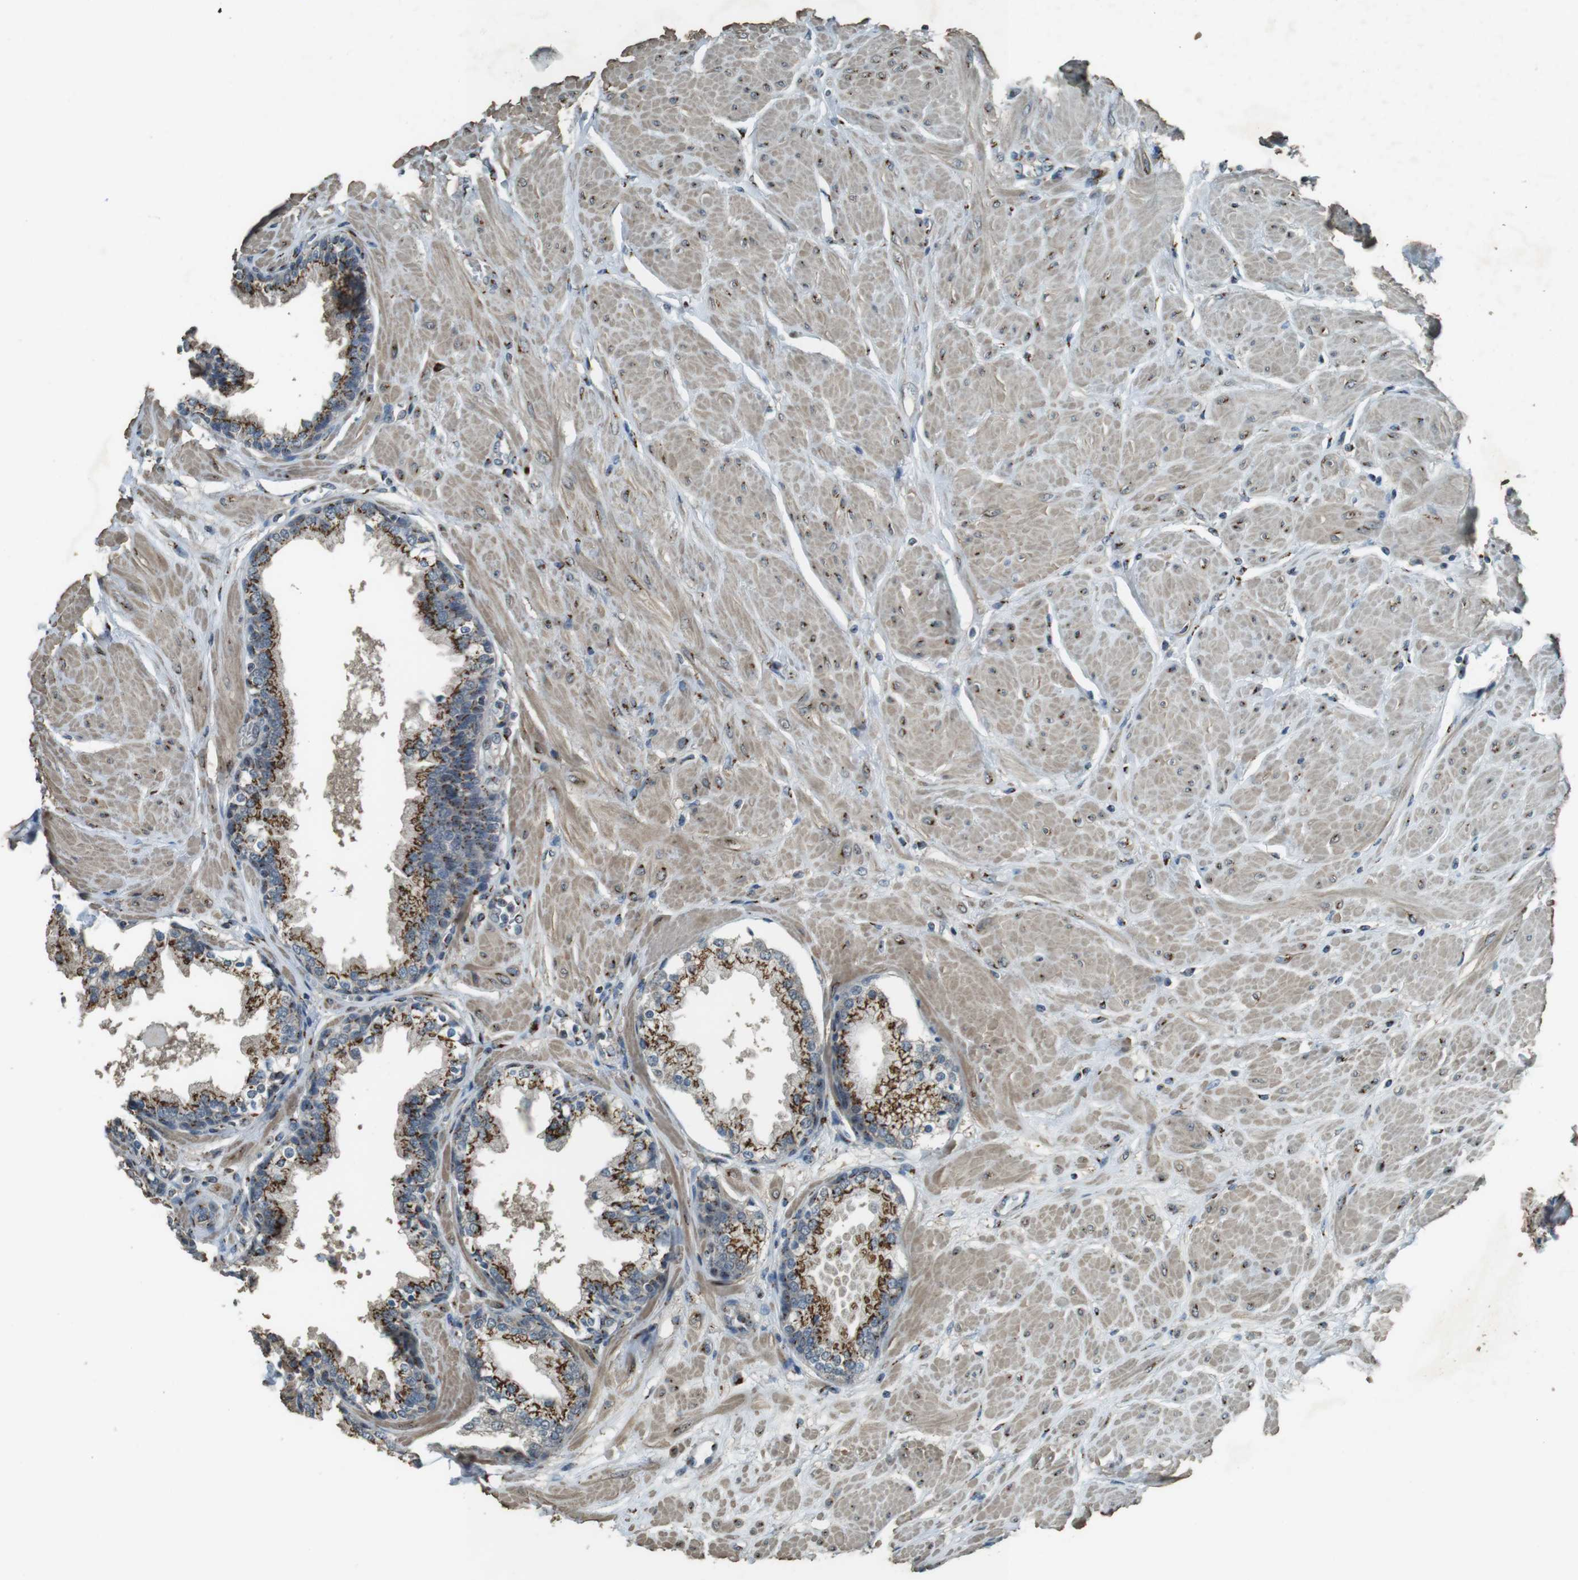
{"staining": {"intensity": "strong", "quantity": ">75%", "location": "cytoplasmic/membranous"}, "tissue": "prostate", "cell_type": "Glandular cells", "image_type": "normal", "snomed": [{"axis": "morphology", "description": "Normal tissue, NOS"}, {"axis": "topography", "description": "Prostate"}], "caption": "A brown stain shows strong cytoplasmic/membranous positivity of a protein in glandular cells of normal prostate. The staining was performed using DAB (3,3'-diaminobenzidine) to visualize the protein expression in brown, while the nuclei were stained in blue with hematoxylin (Magnification: 20x).", "gene": "TMEM115", "patient": {"sex": "male", "age": 51}}